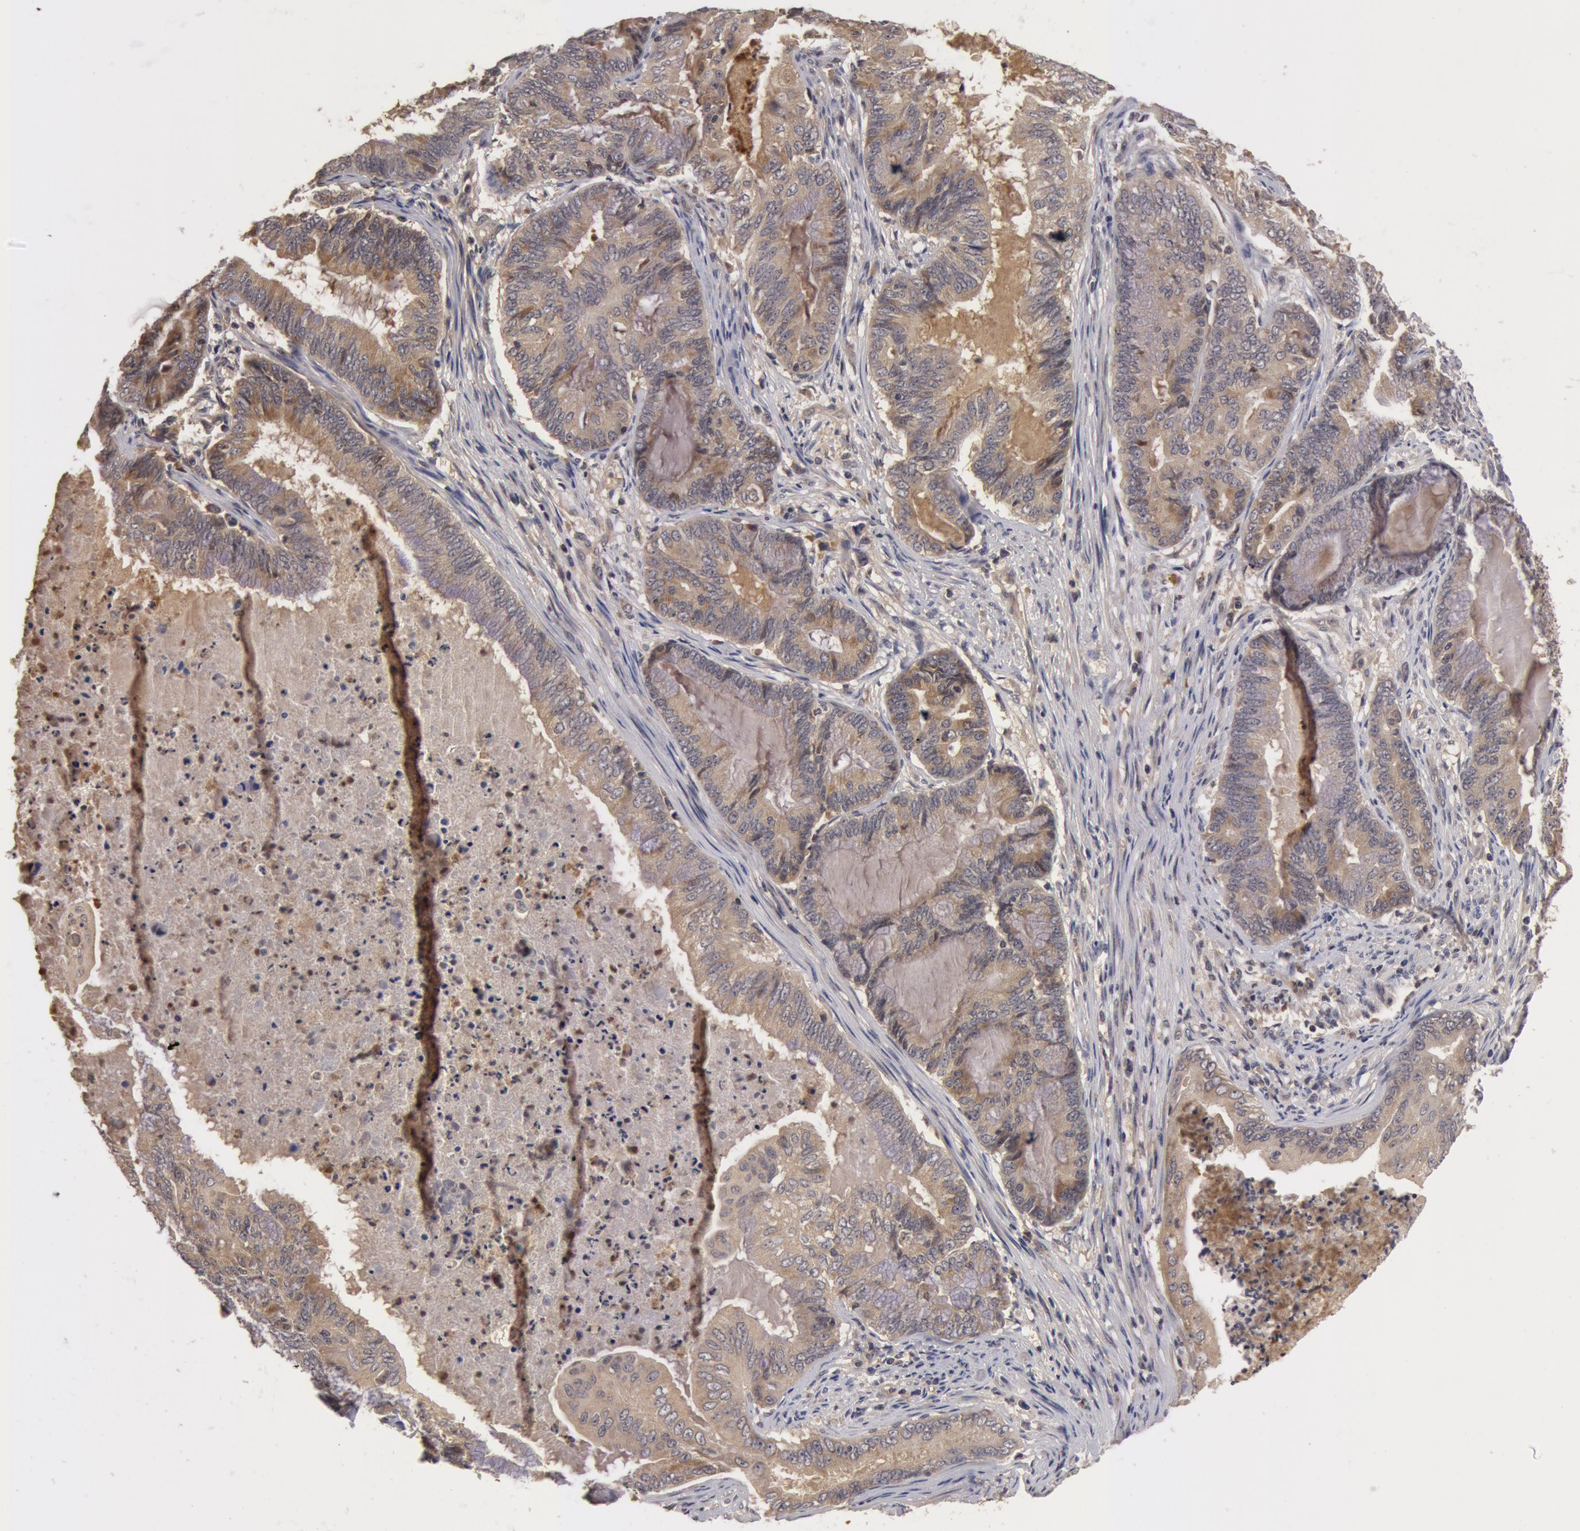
{"staining": {"intensity": "weak", "quantity": ">75%", "location": "cytoplasmic/membranous"}, "tissue": "endometrial cancer", "cell_type": "Tumor cells", "image_type": "cancer", "snomed": [{"axis": "morphology", "description": "Adenocarcinoma, NOS"}, {"axis": "topography", "description": "Endometrium"}], "caption": "Weak cytoplasmic/membranous expression is appreciated in approximately >75% of tumor cells in endometrial cancer. The staining was performed using DAB, with brown indicating positive protein expression. Nuclei are stained blue with hematoxylin.", "gene": "BCHE", "patient": {"sex": "female", "age": 63}}